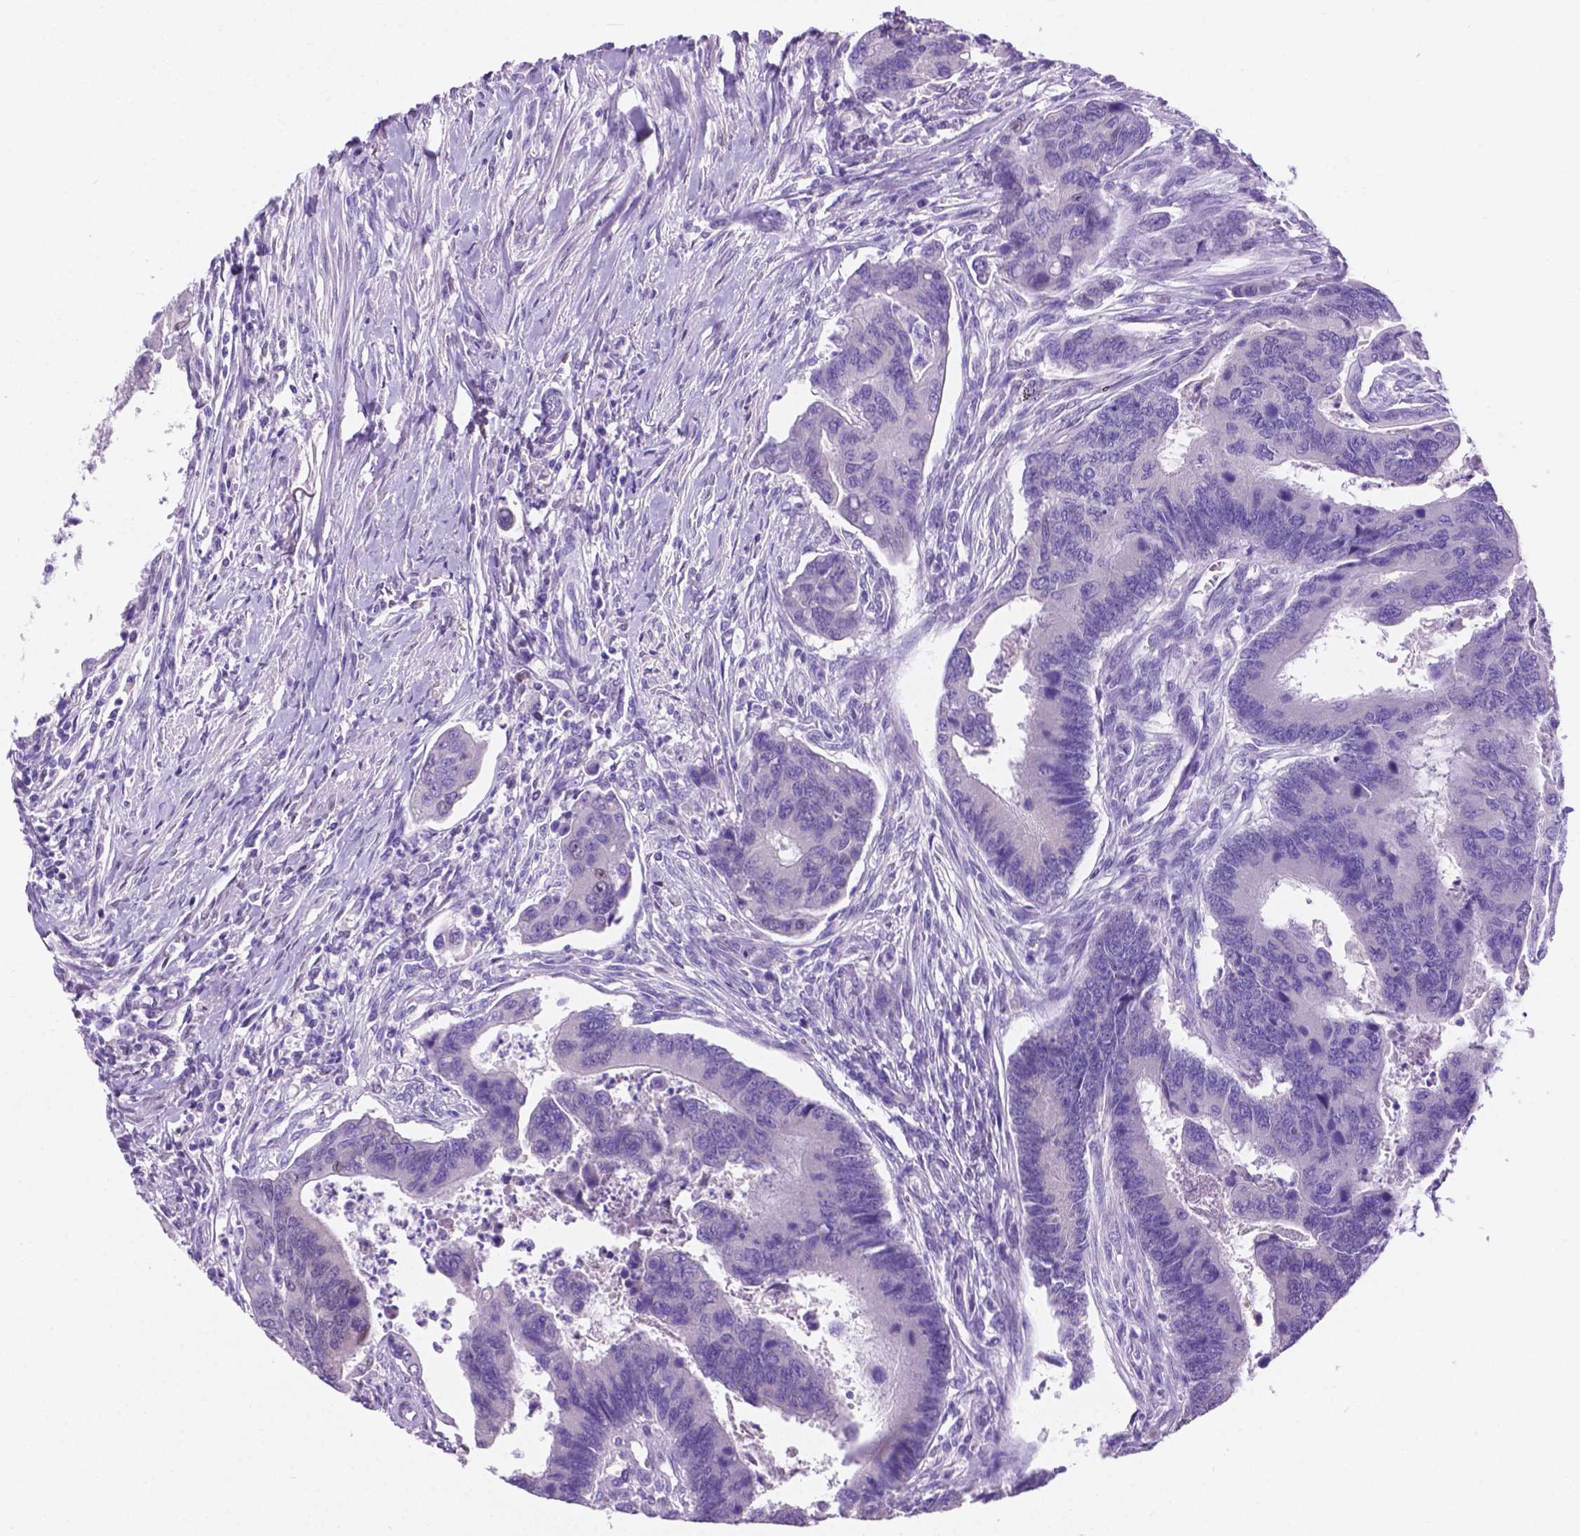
{"staining": {"intensity": "negative", "quantity": "none", "location": "none"}, "tissue": "colorectal cancer", "cell_type": "Tumor cells", "image_type": "cancer", "snomed": [{"axis": "morphology", "description": "Adenocarcinoma, NOS"}, {"axis": "topography", "description": "Colon"}], "caption": "This is an immunohistochemistry (IHC) micrograph of colorectal cancer (adenocarcinoma). There is no expression in tumor cells.", "gene": "TMEM210", "patient": {"sex": "female", "age": 67}}